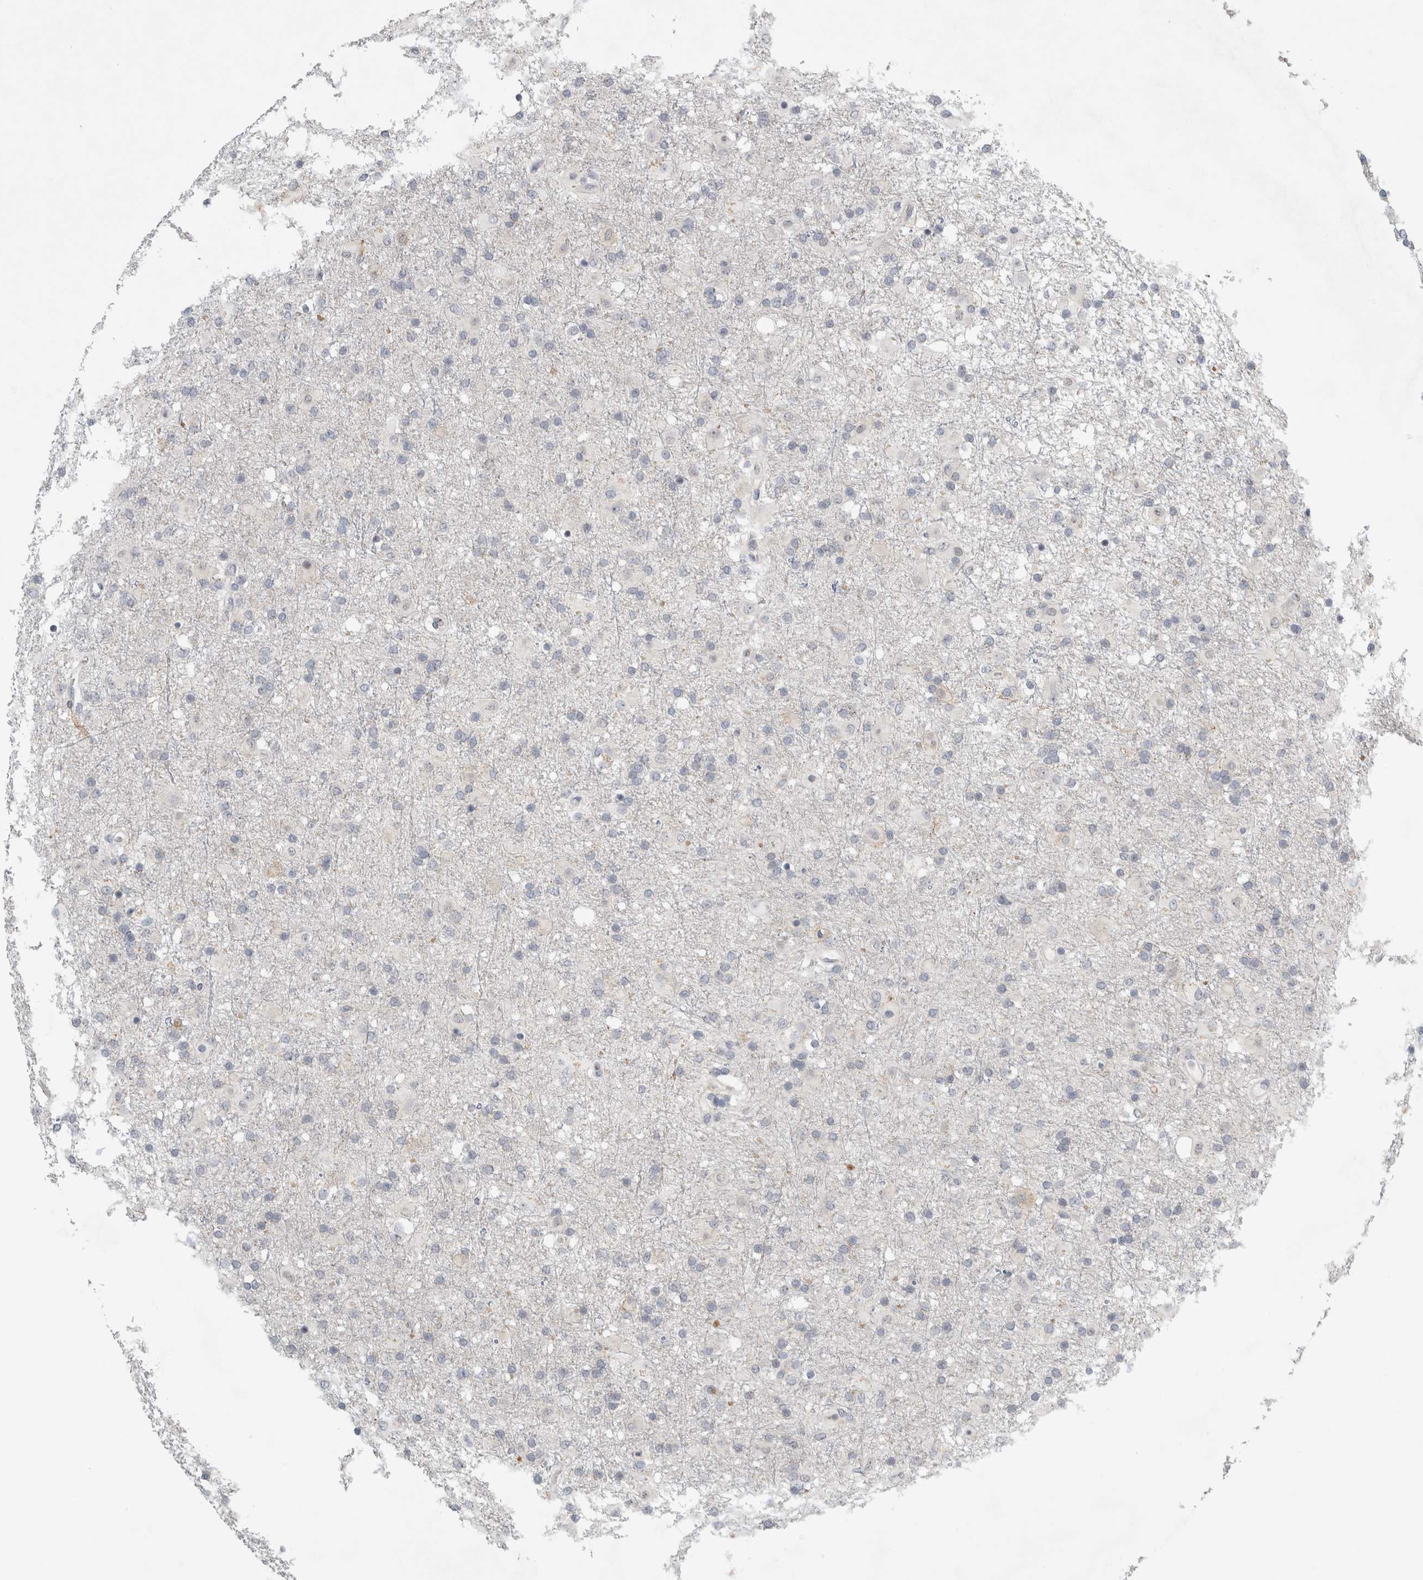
{"staining": {"intensity": "negative", "quantity": "none", "location": "none"}, "tissue": "glioma", "cell_type": "Tumor cells", "image_type": "cancer", "snomed": [{"axis": "morphology", "description": "Glioma, malignant, Low grade"}, {"axis": "topography", "description": "Brain"}], "caption": "This is a histopathology image of immunohistochemistry staining of malignant low-grade glioma, which shows no positivity in tumor cells. The staining was performed using DAB (3,3'-diaminobenzidine) to visualize the protein expression in brown, while the nuclei were stained in blue with hematoxylin (Magnification: 20x).", "gene": "UTP25", "patient": {"sex": "male", "age": 65}}